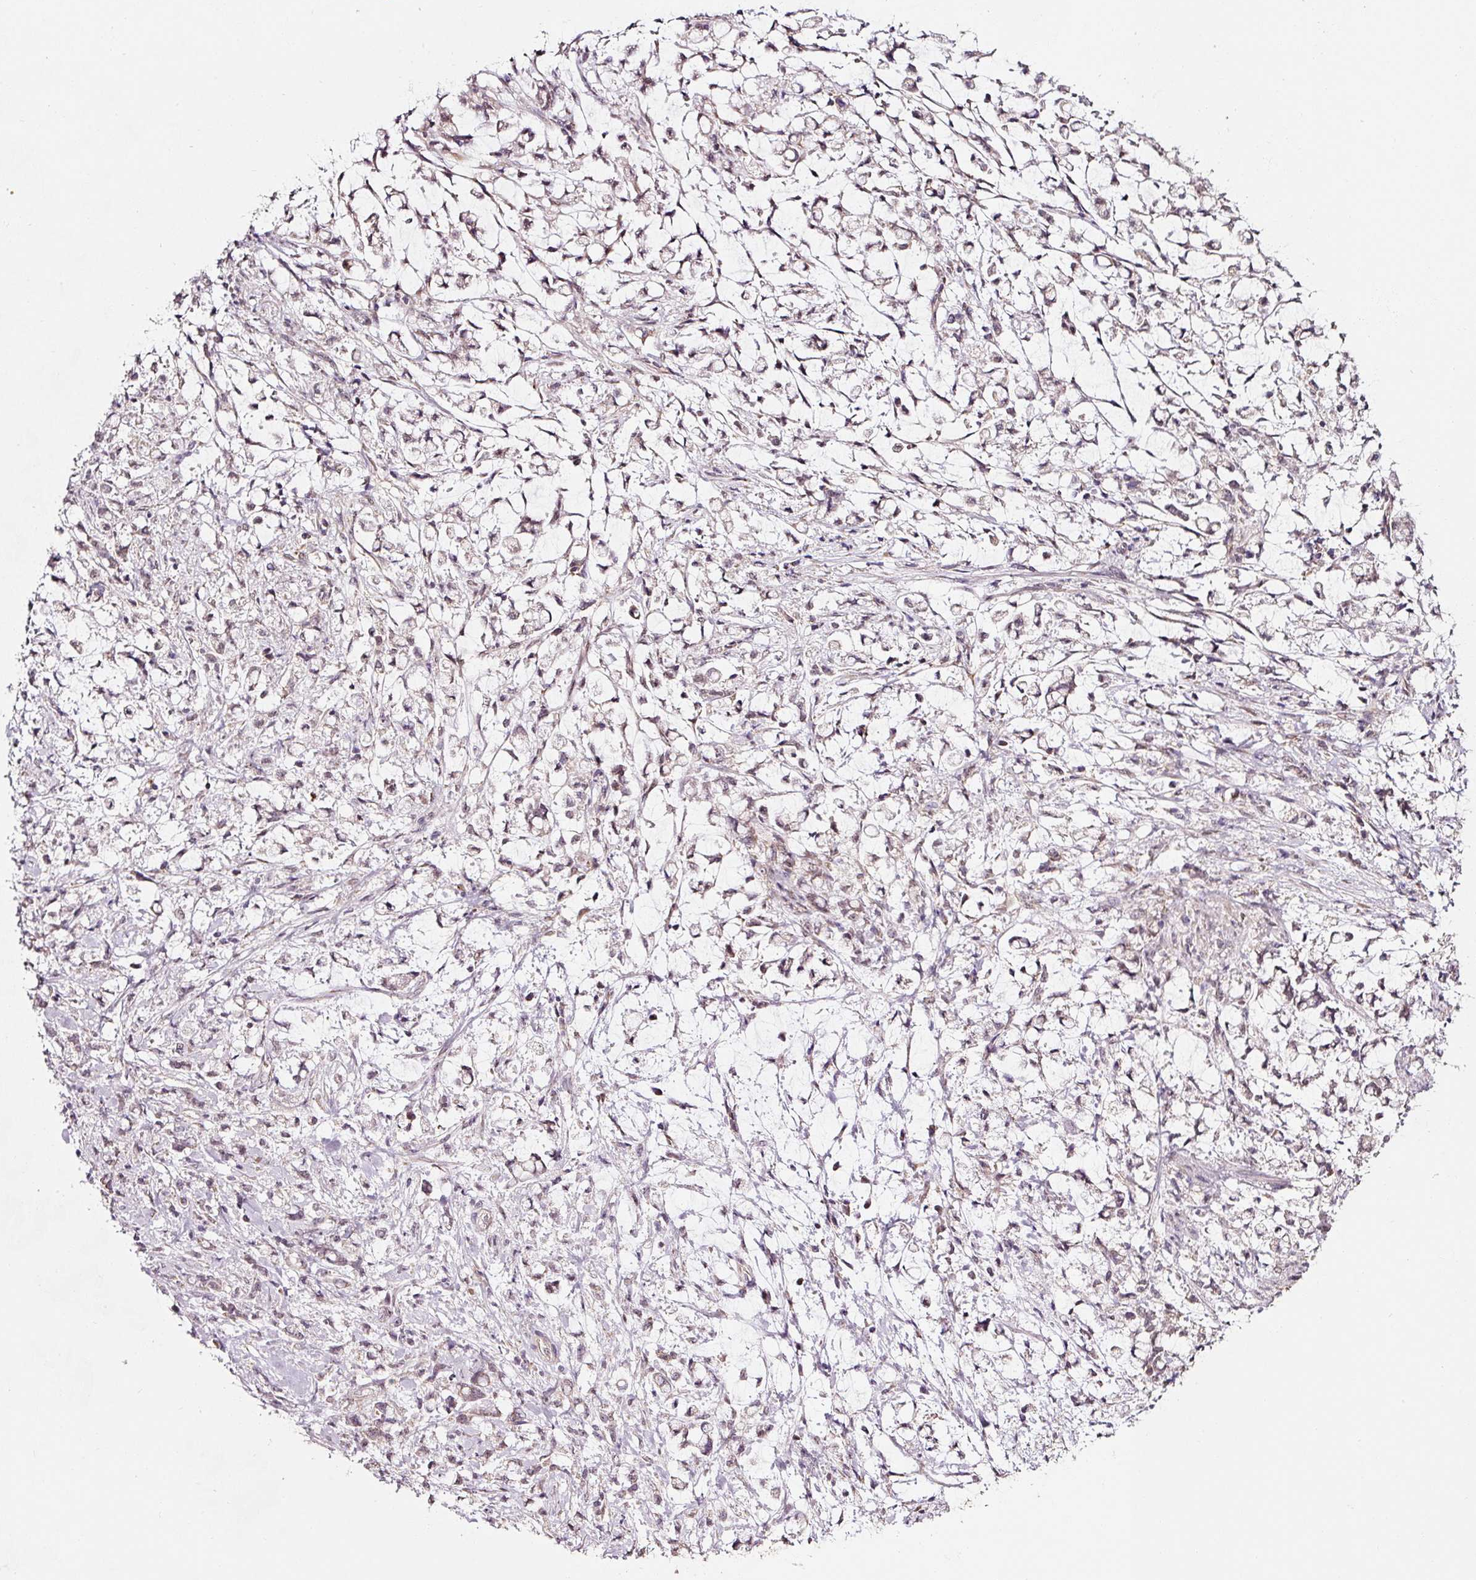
{"staining": {"intensity": "weak", "quantity": "<25%", "location": "cytoplasmic/membranous,nuclear"}, "tissue": "stomach cancer", "cell_type": "Tumor cells", "image_type": "cancer", "snomed": [{"axis": "morphology", "description": "Adenocarcinoma, NOS"}, {"axis": "topography", "description": "Stomach"}], "caption": "Adenocarcinoma (stomach) stained for a protein using IHC demonstrates no staining tumor cells.", "gene": "ZNF460", "patient": {"sex": "female", "age": 60}}